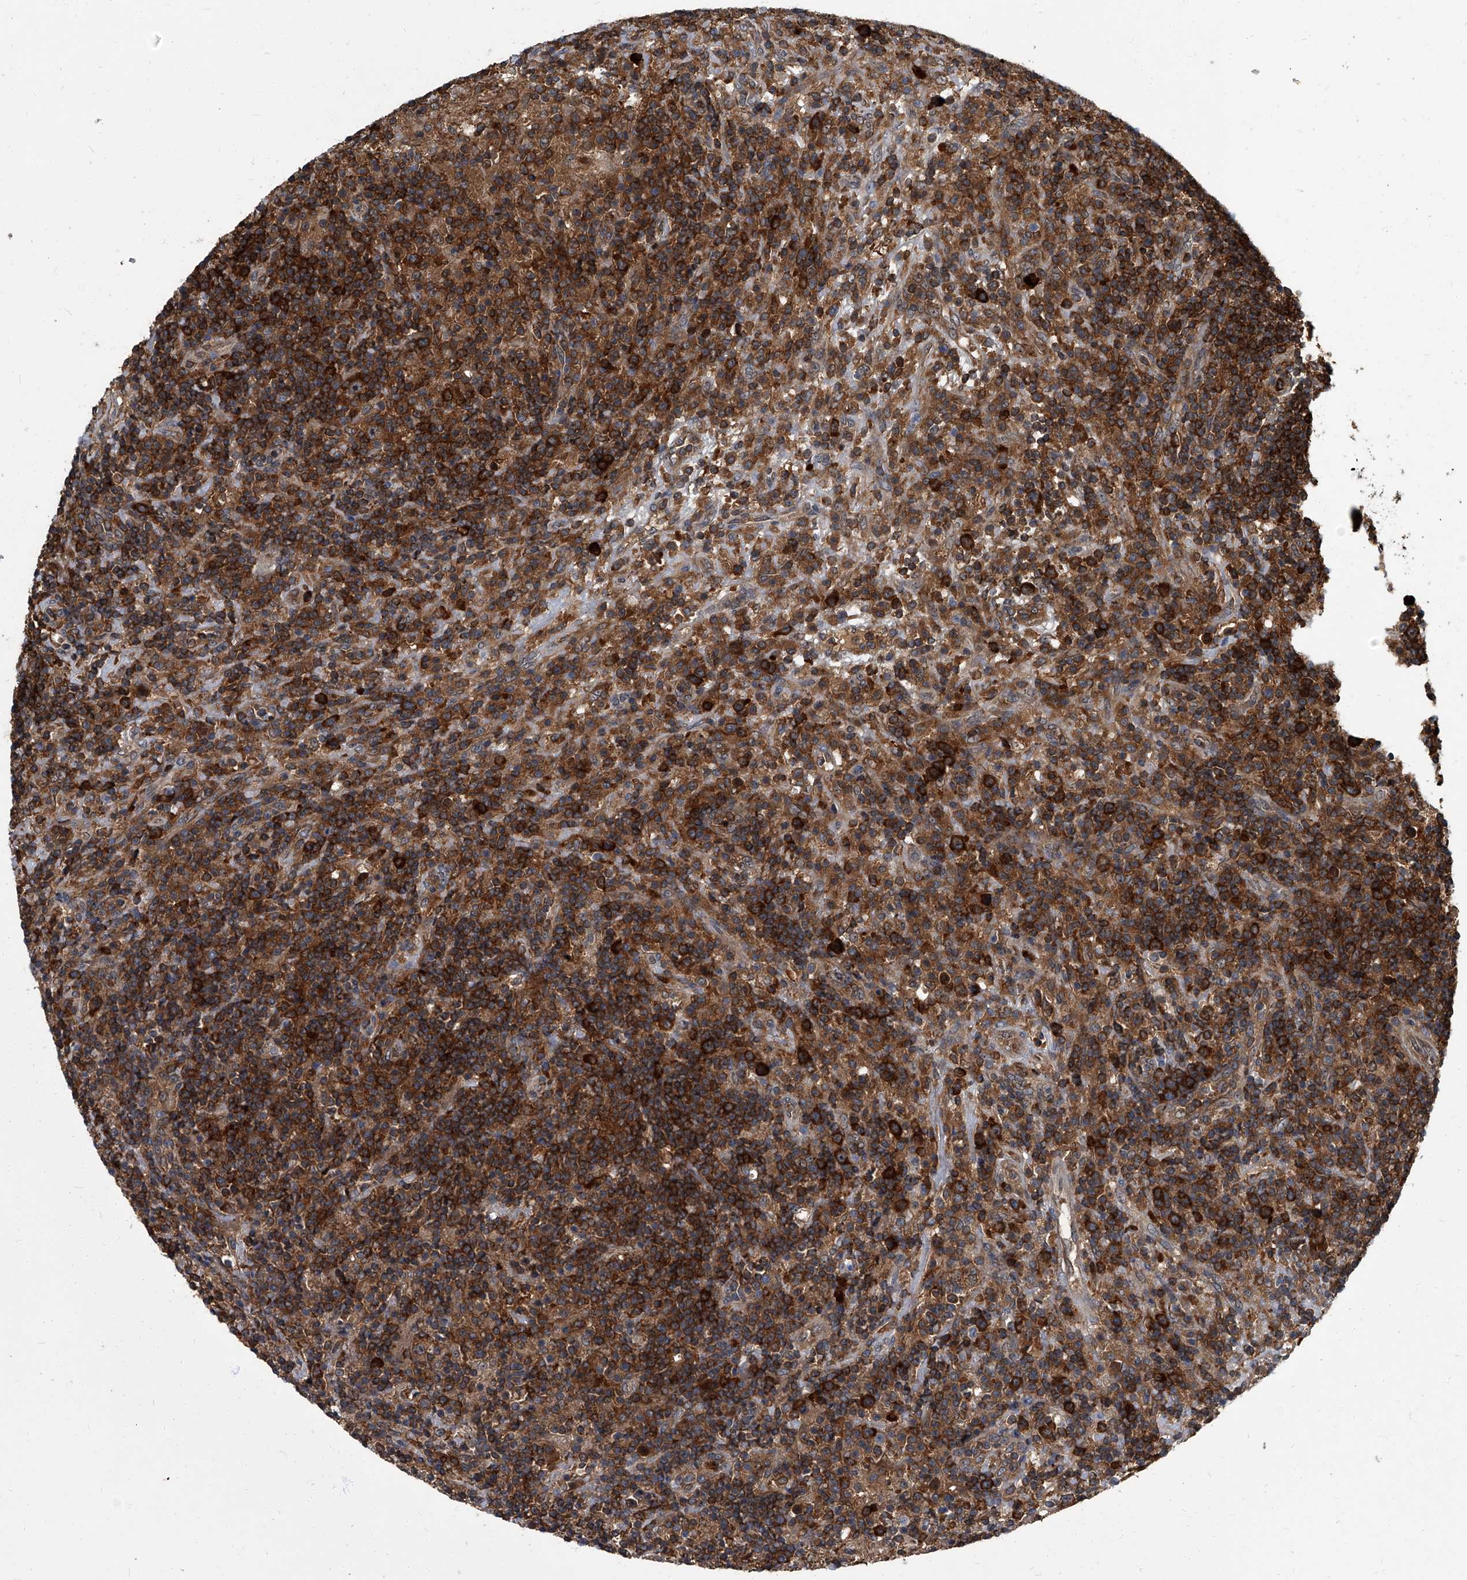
{"staining": {"intensity": "strong", "quantity": ">75%", "location": "cytoplasmic/membranous"}, "tissue": "lymphoma", "cell_type": "Tumor cells", "image_type": "cancer", "snomed": [{"axis": "morphology", "description": "Hodgkin's disease, NOS"}, {"axis": "topography", "description": "Lymph node"}], "caption": "The histopathology image reveals immunohistochemical staining of lymphoma. There is strong cytoplasmic/membranous positivity is present in about >75% of tumor cells.", "gene": "CDV3", "patient": {"sex": "male", "age": 70}}